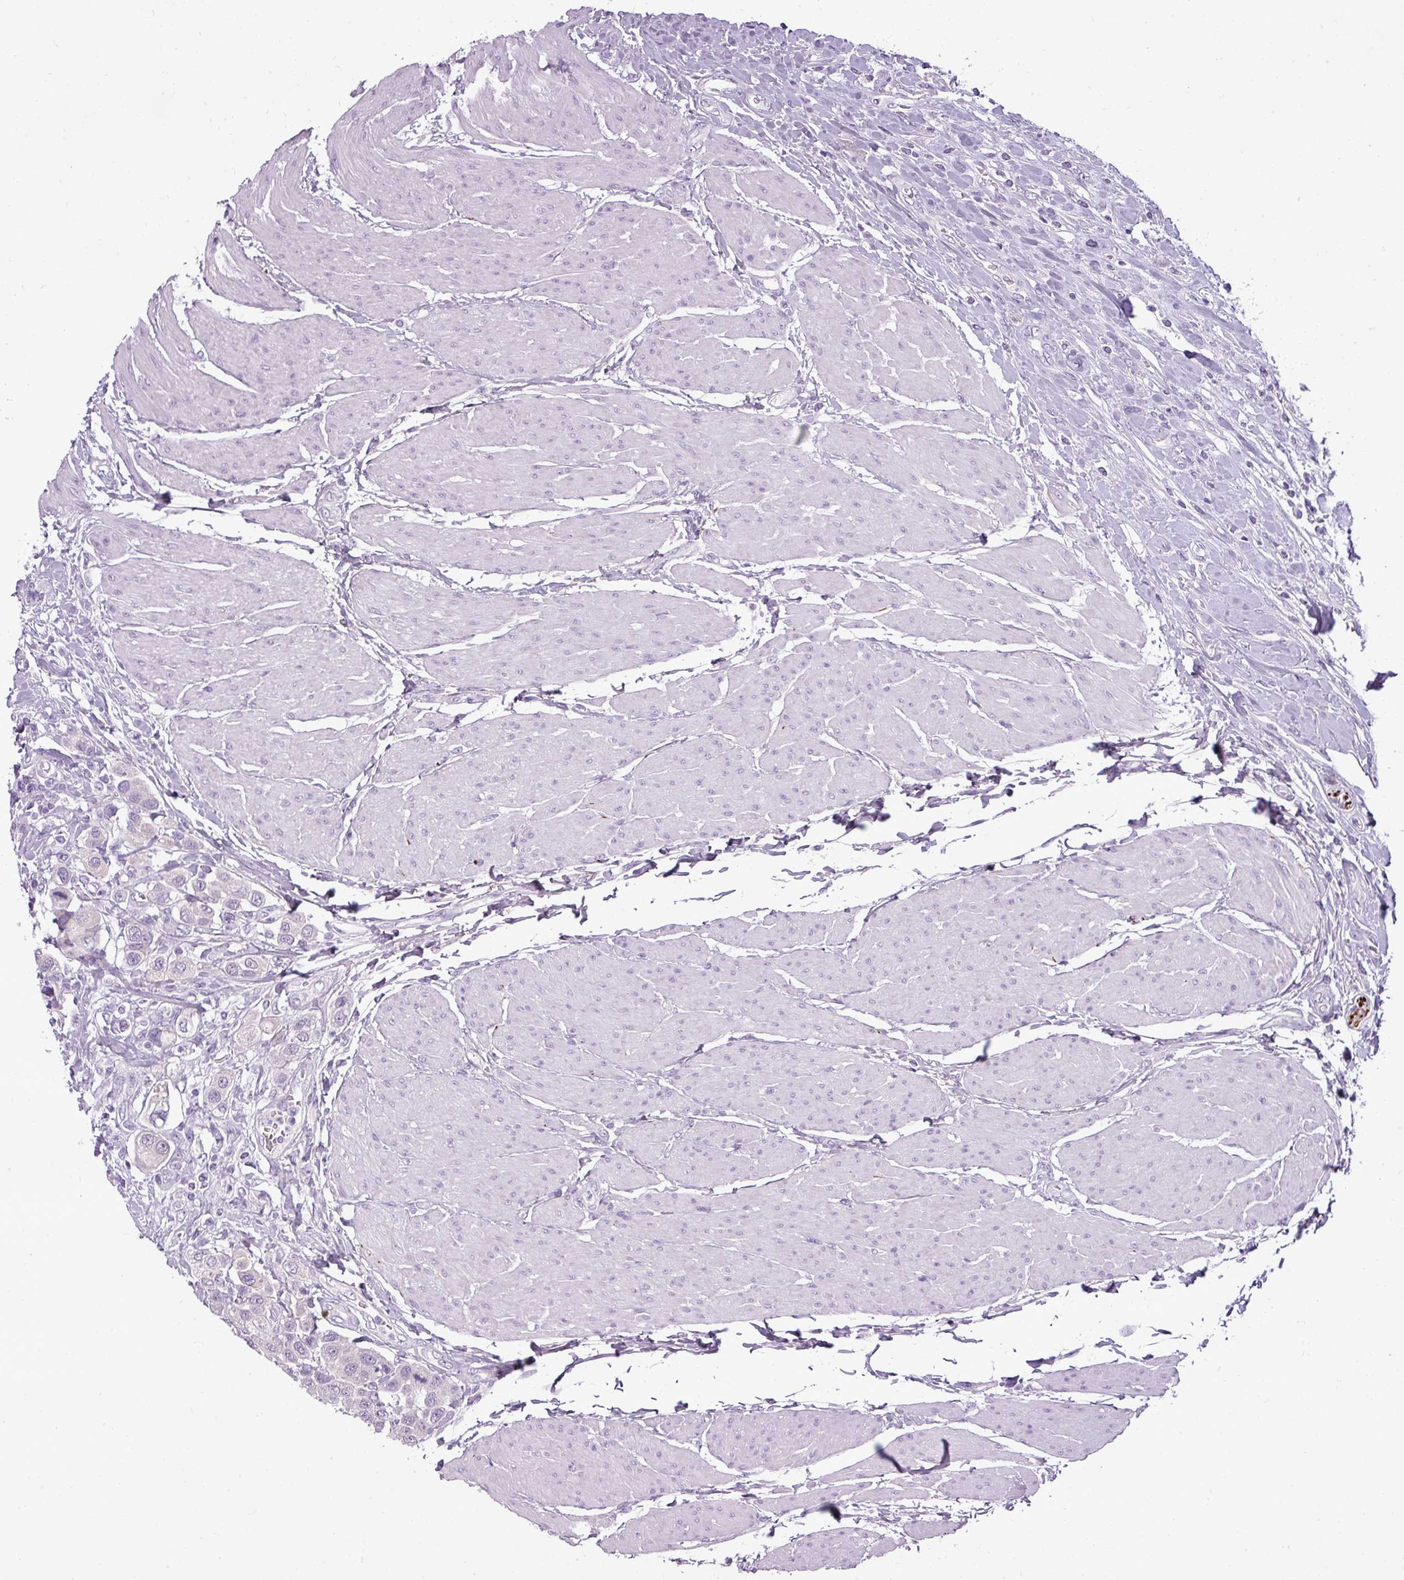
{"staining": {"intensity": "negative", "quantity": "none", "location": "none"}, "tissue": "urothelial cancer", "cell_type": "Tumor cells", "image_type": "cancer", "snomed": [{"axis": "morphology", "description": "Urothelial carcinoma, High grade"}, {"axis": "topography", "description": "Urinary bladder"}], "caption": "Photomicrograph shows no protein positivity in tumor cells of urothelial cancer tissue. (IHC, brightfield microscopy, high magnification).", "gene": "DNAAF9", "patient": {"sex": "male", "age": 50}}